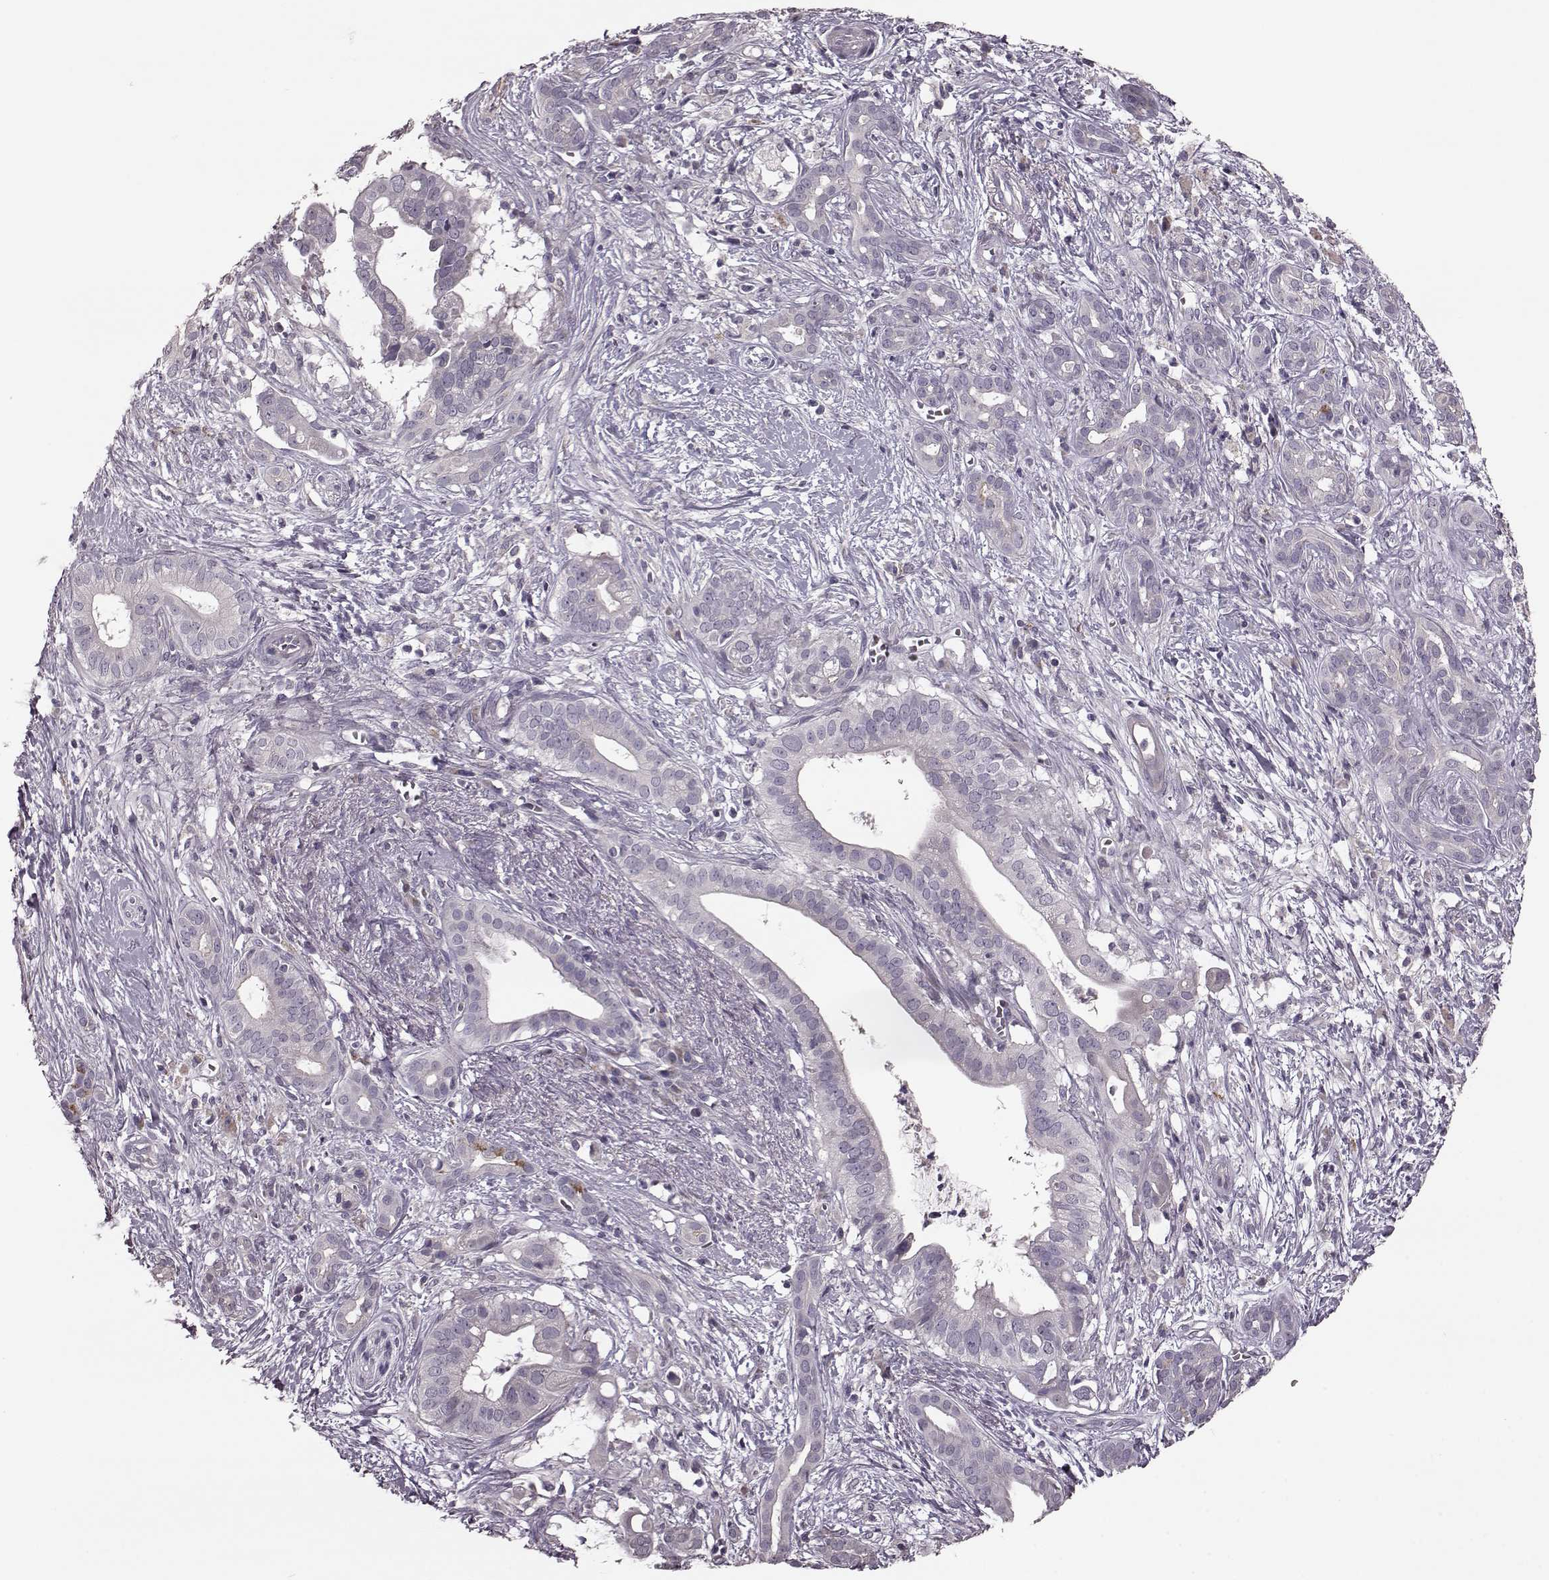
{"staining": {"intensity": "negative", "quantity": "none", "location": "none"}, "tissue": "pancreatic cancer", "cell_type": "Tumor cells", "image_type": "cancer", "snomed": [{"axis": "morphology", "description": "Adenocarcinoma, NOS"}, {"axis": "topography", "description": "Pancreas"}], "caption": "A histopathology image of pancreatic adenocarcinoma stained for a protein reveals no brown staining in tumor cells.", "gene": "SLC52A3", "patient": {"sex": "male", "age": 61}}